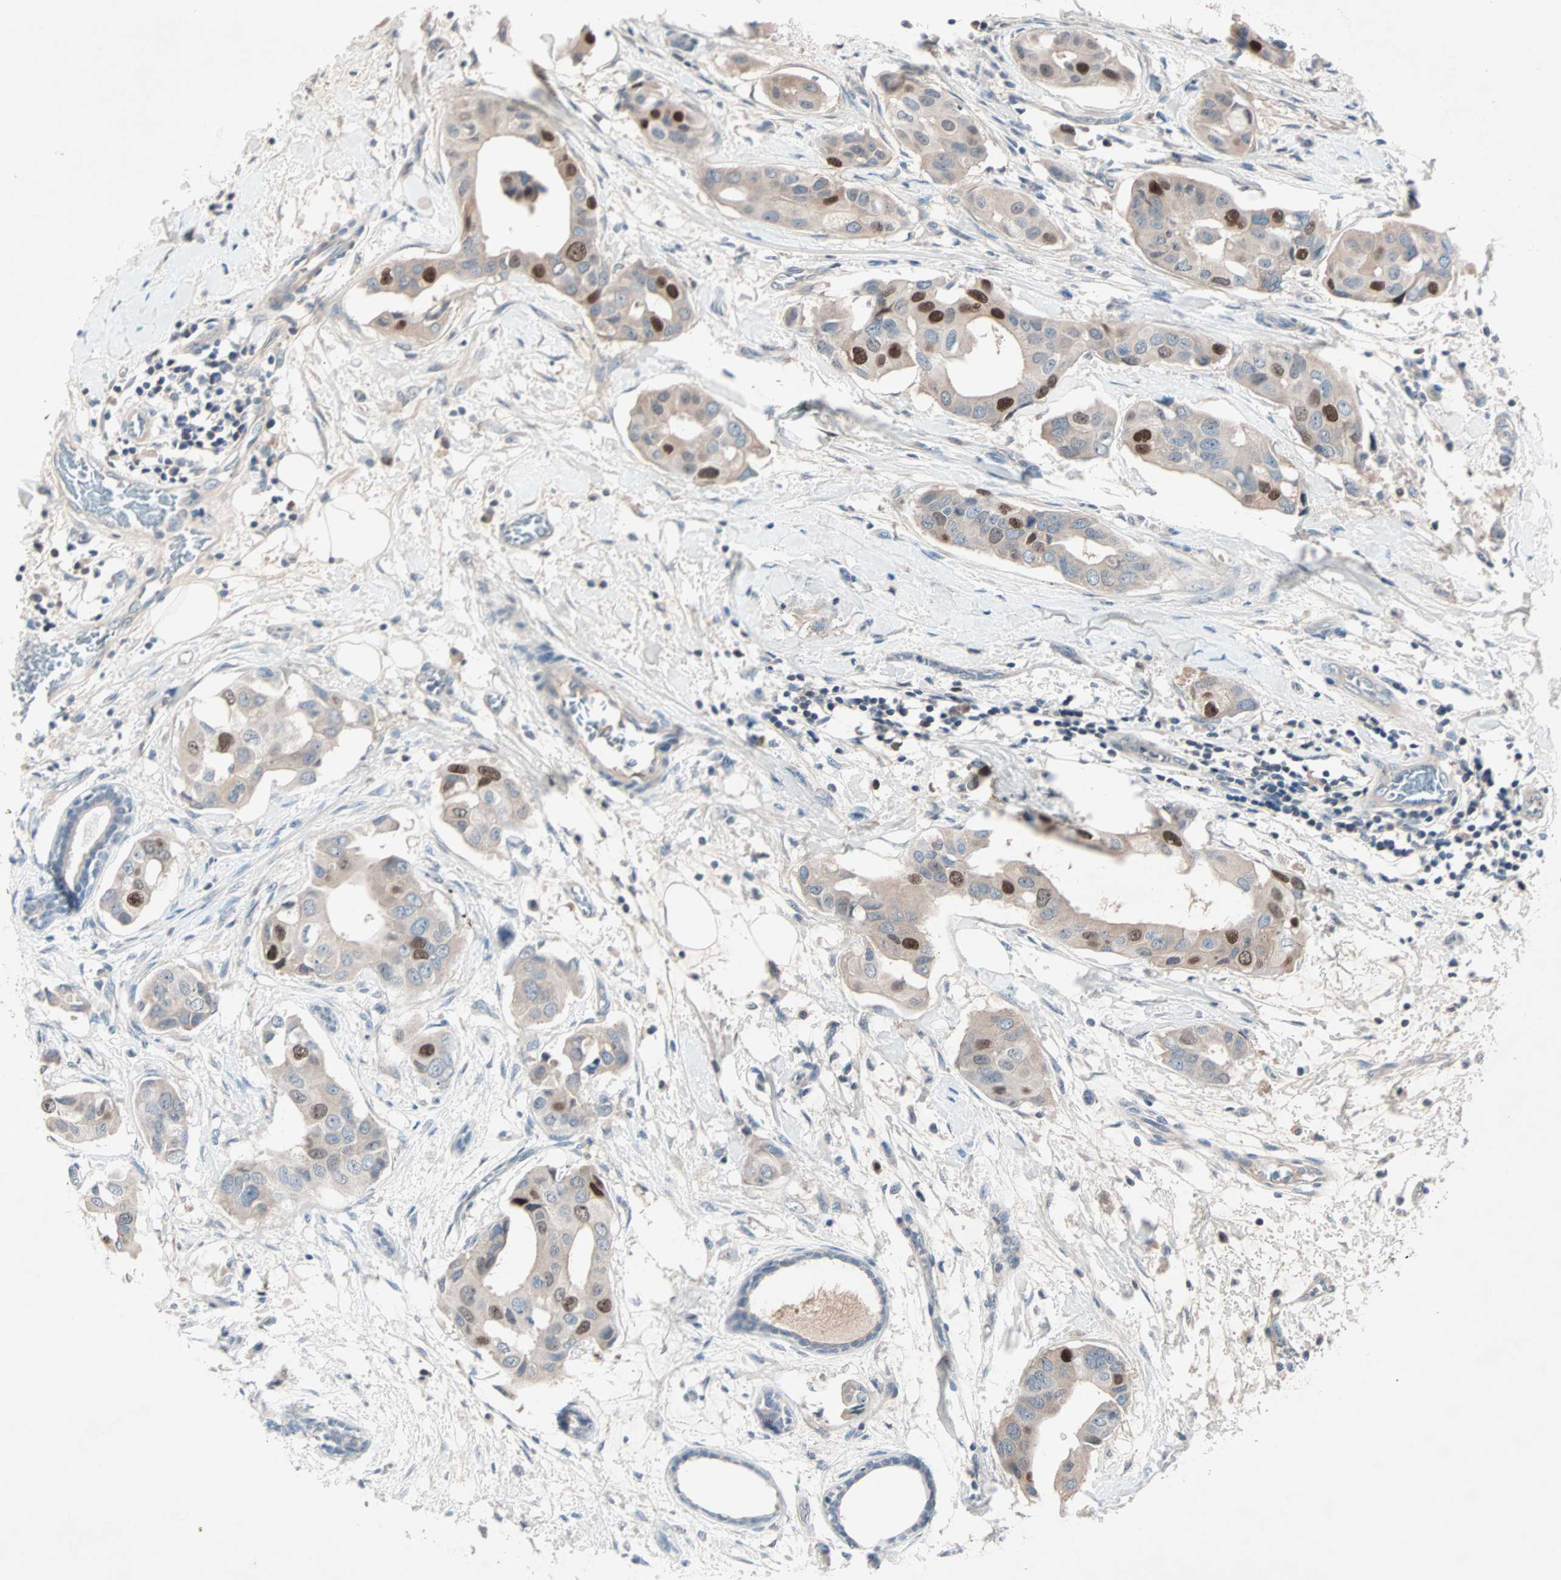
{"staining": {"intensity": "strong", "quantity": "<25%", "location": "nuclear"}, "tissue": "breast cancer", "cell_type": "Tumor cells", "image_type": "cancer", "snomed": [{"axis": "morphology", "description": "Duct carcinoma"}, {"axis": "topography", "description": "Breast"}], "caption": "Human invasive ductal carcinoma (breast) stained with a protein marker displays strong staining in tumor cells.", "gene": "CCNE2", "patient": {"sex": "female", "age": 40}}